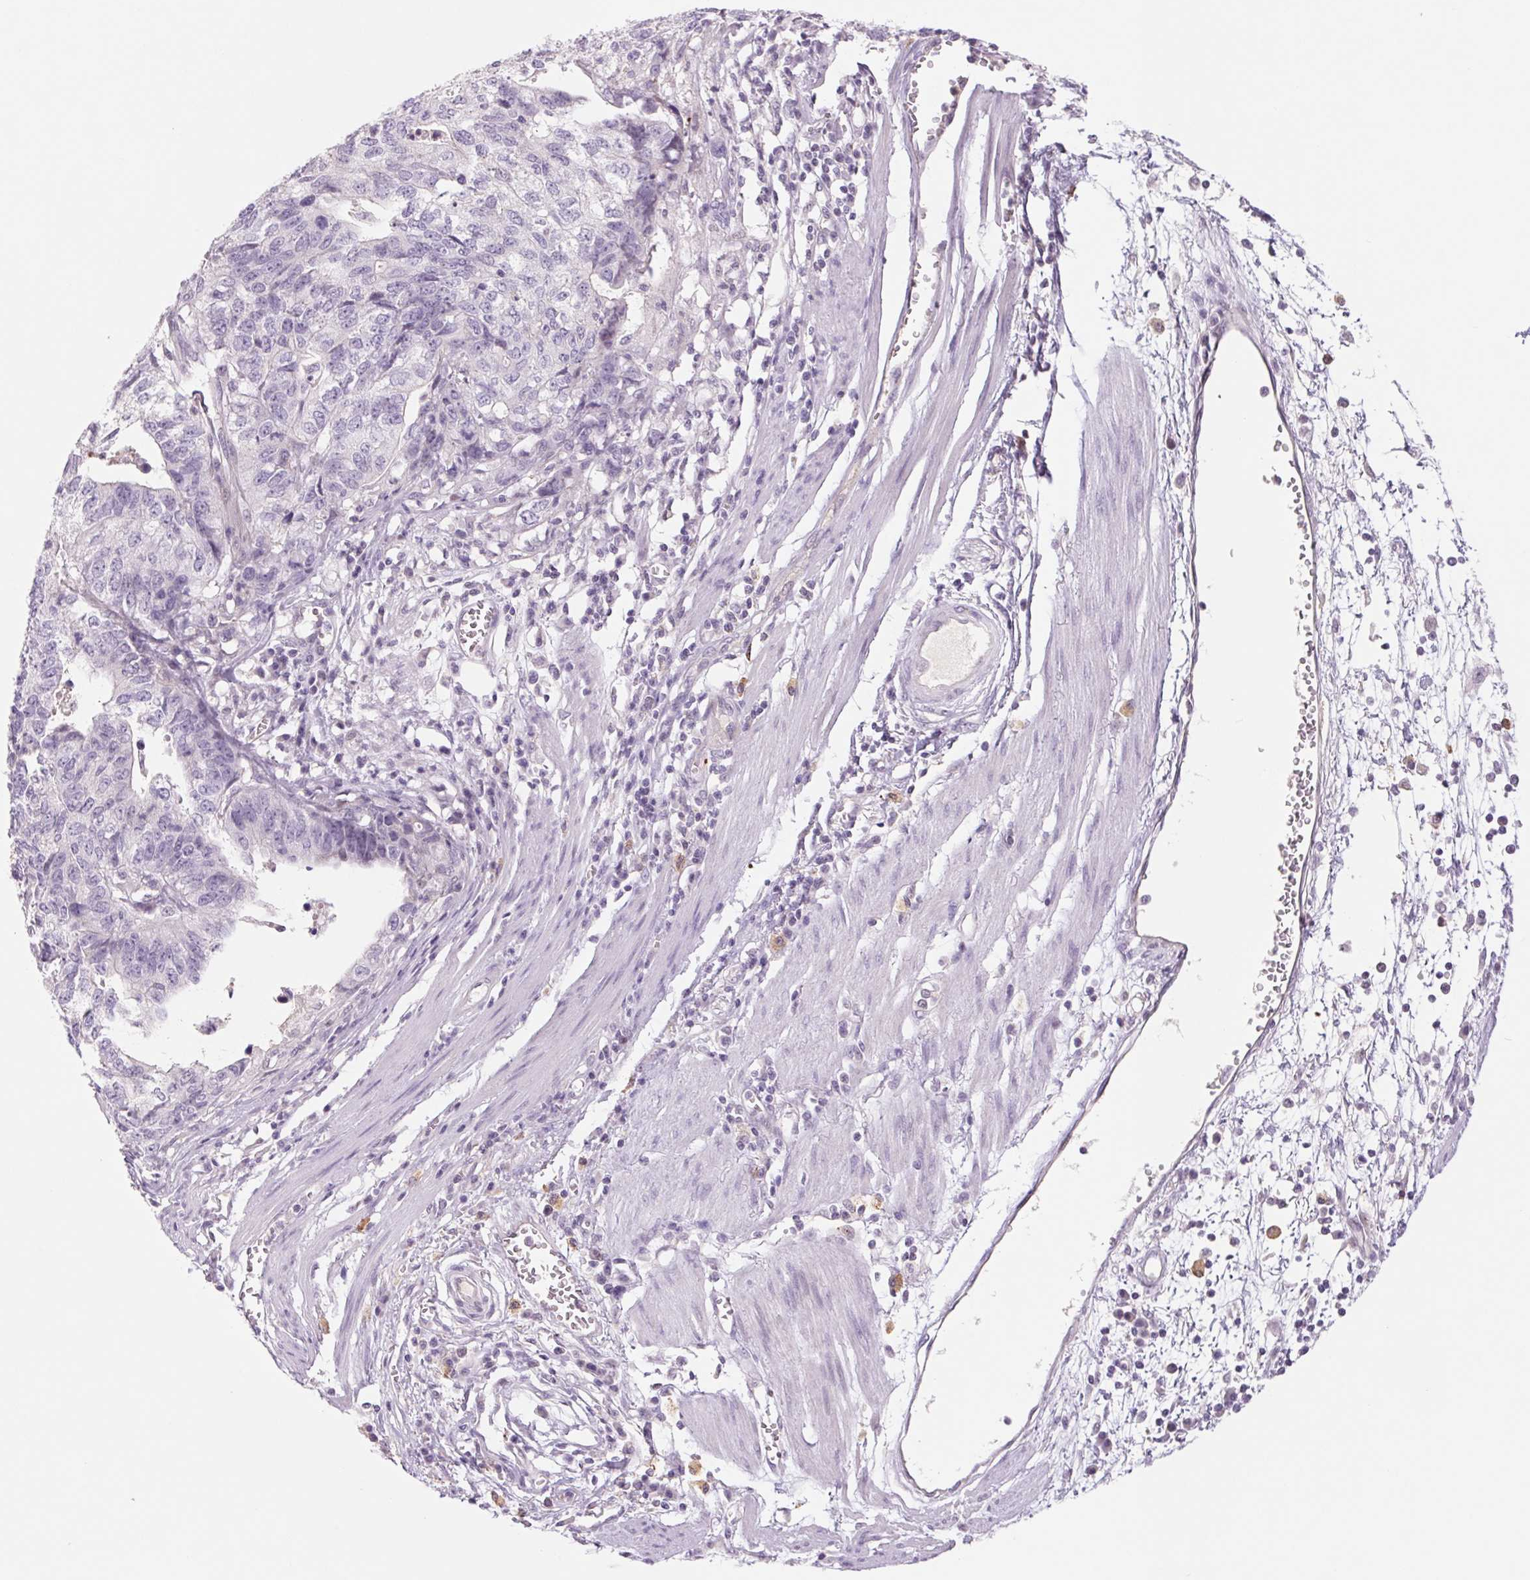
{"staining": {"intensity": "negative", "quantity": "none", "location": "none"}, "tissue": "stomach cancer", "cell_type": "Tumor cells", "image_type": "cancer", "snomed": [{"axis": "morphology", "description": "Adenocarcinoma, NOS"}, {"axis": "topography", "description": "Stomach, upper"}], "caption": "Stomach cancer was stained to show a protein in brown. There is no significant staining in tumor cells.", "gene": "KRT1", "patient": {"sex": "female", "age": 67}}